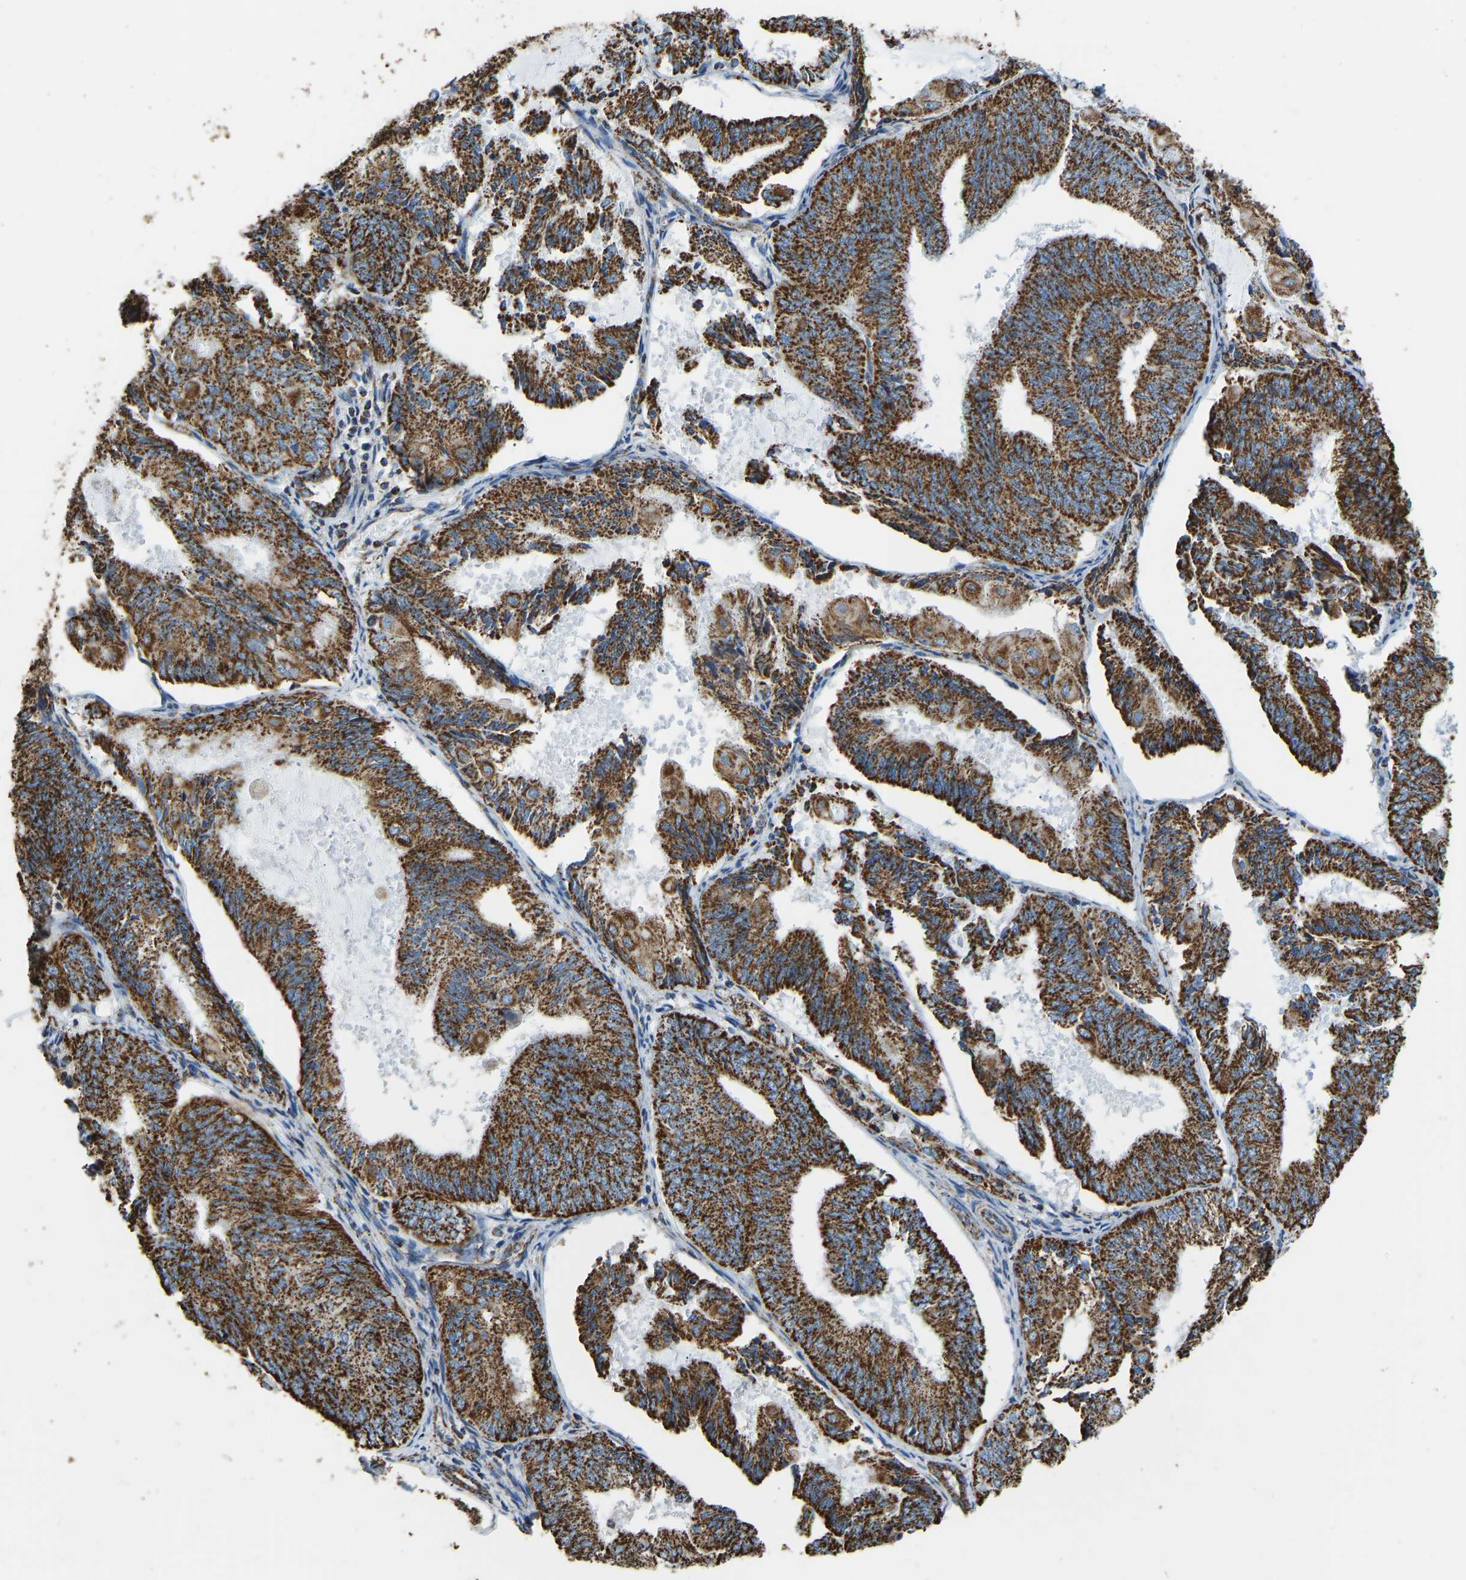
{"staining": {"intensity": "strong", "quantity": ">75%", "location": "cytoplasmic/membranous"}, "tissue": "endometrial cancer", "cell_type": "Tumor cells", "image_type": "cancer", "snomed": [{"axis": "morphology", "description": "Adenocarcinoma, NOS"}, {"axis": "topography", "description": "Endometrium"}], "caption": "Adenocarcinoma (endometrial) stained with a protein marker reveals strong staining in tumor cells.", "gene": "IRX6", "patient": {"sex": "female", "age": 81}}